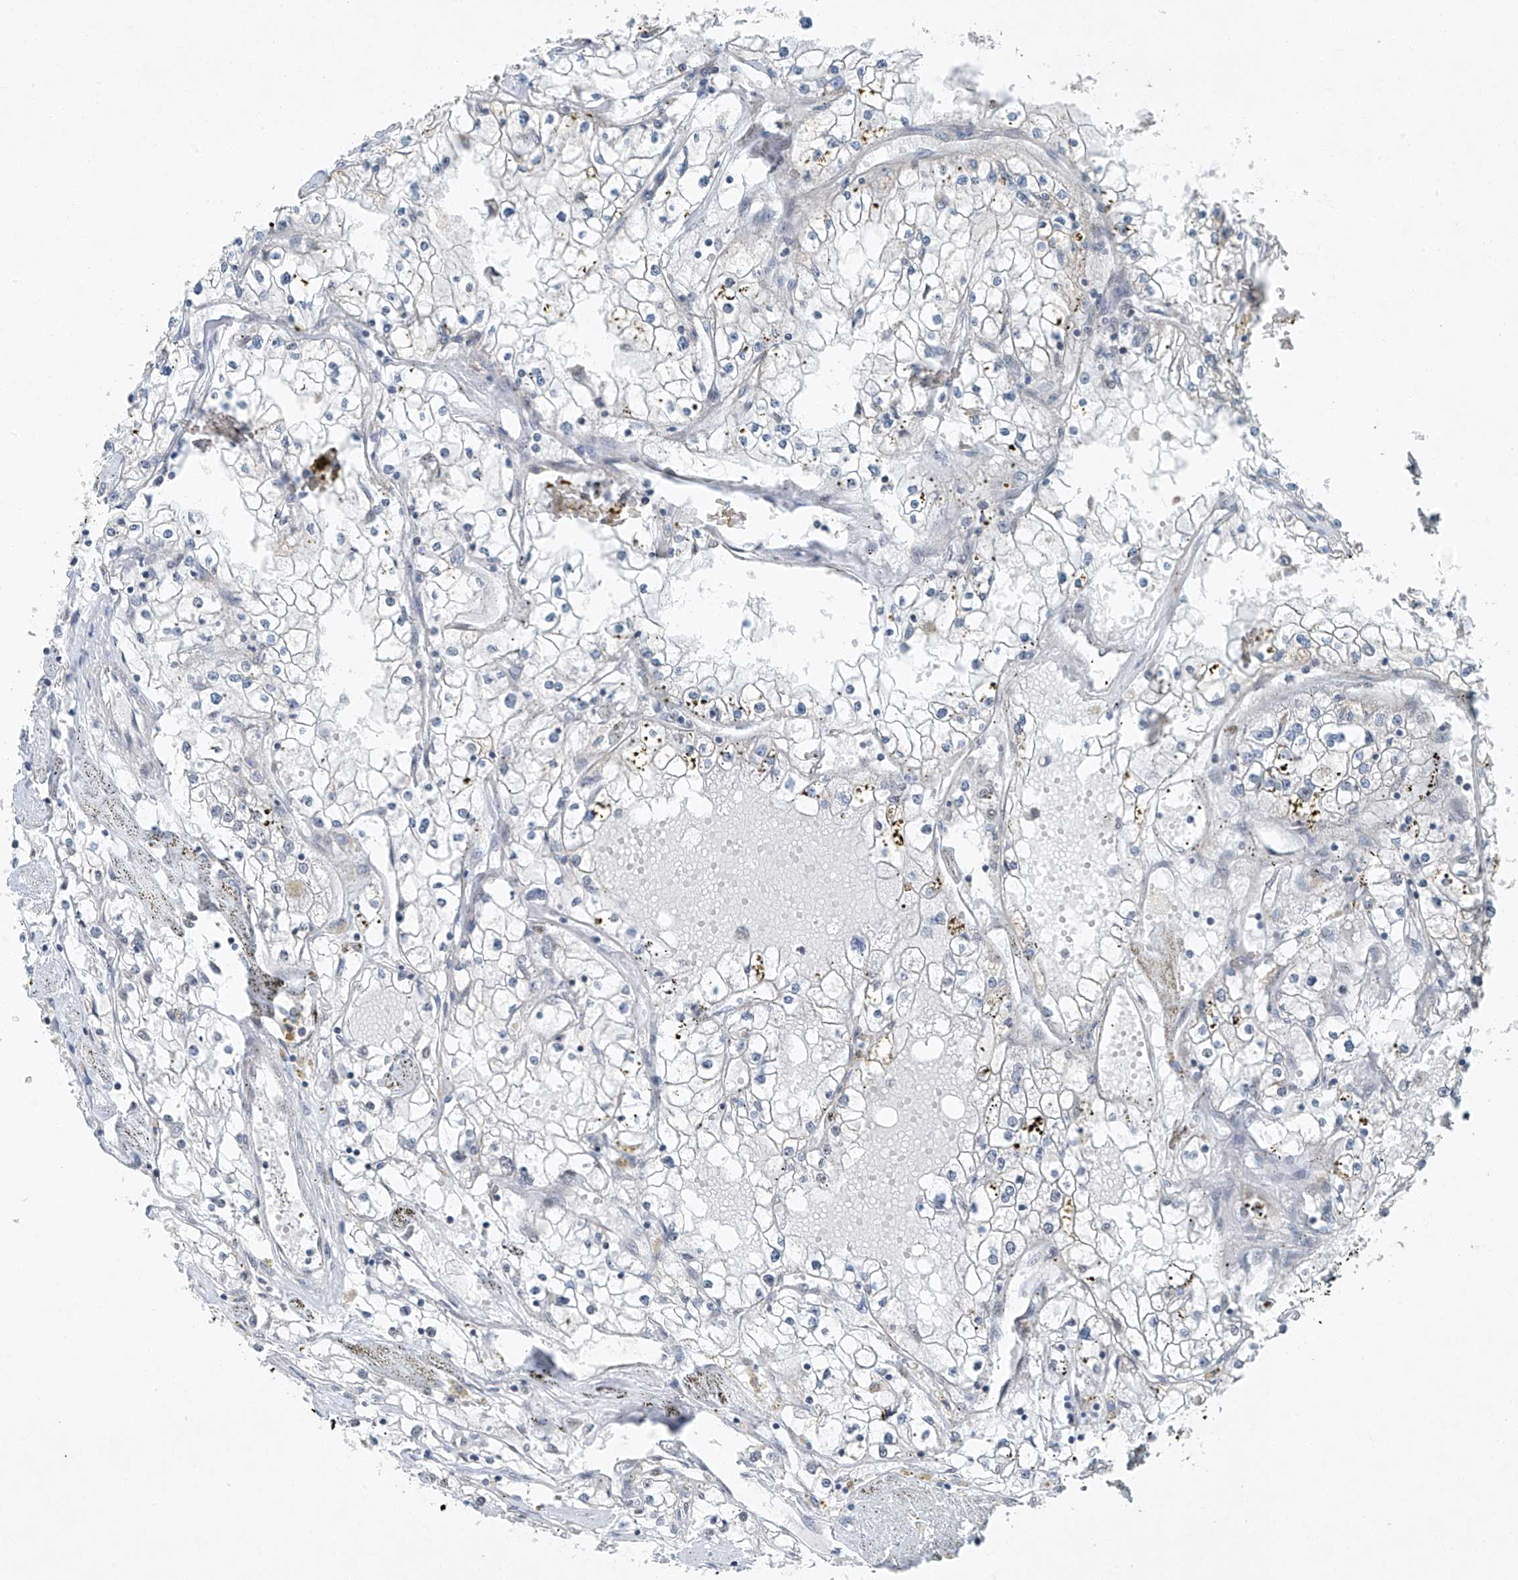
{"staining": {"intensity": "negative", "quantity": "none", "location": "none"}, "tissue": "renal cancer", "cell_type": "Tumor cells", "image_type": "cancer", "snomed": [{"axis": "morphology", "description": "Adenocarcinoma, NOS"}, {"axis": "topography", "description": "Kidney"}], "caption": "Human renal cancer stained for a protein using immunohistochemistry (IHC) shows no positivity in tumor cells.", "gene": "TAF8", "patient": {"sex": "male", "age": 56}}